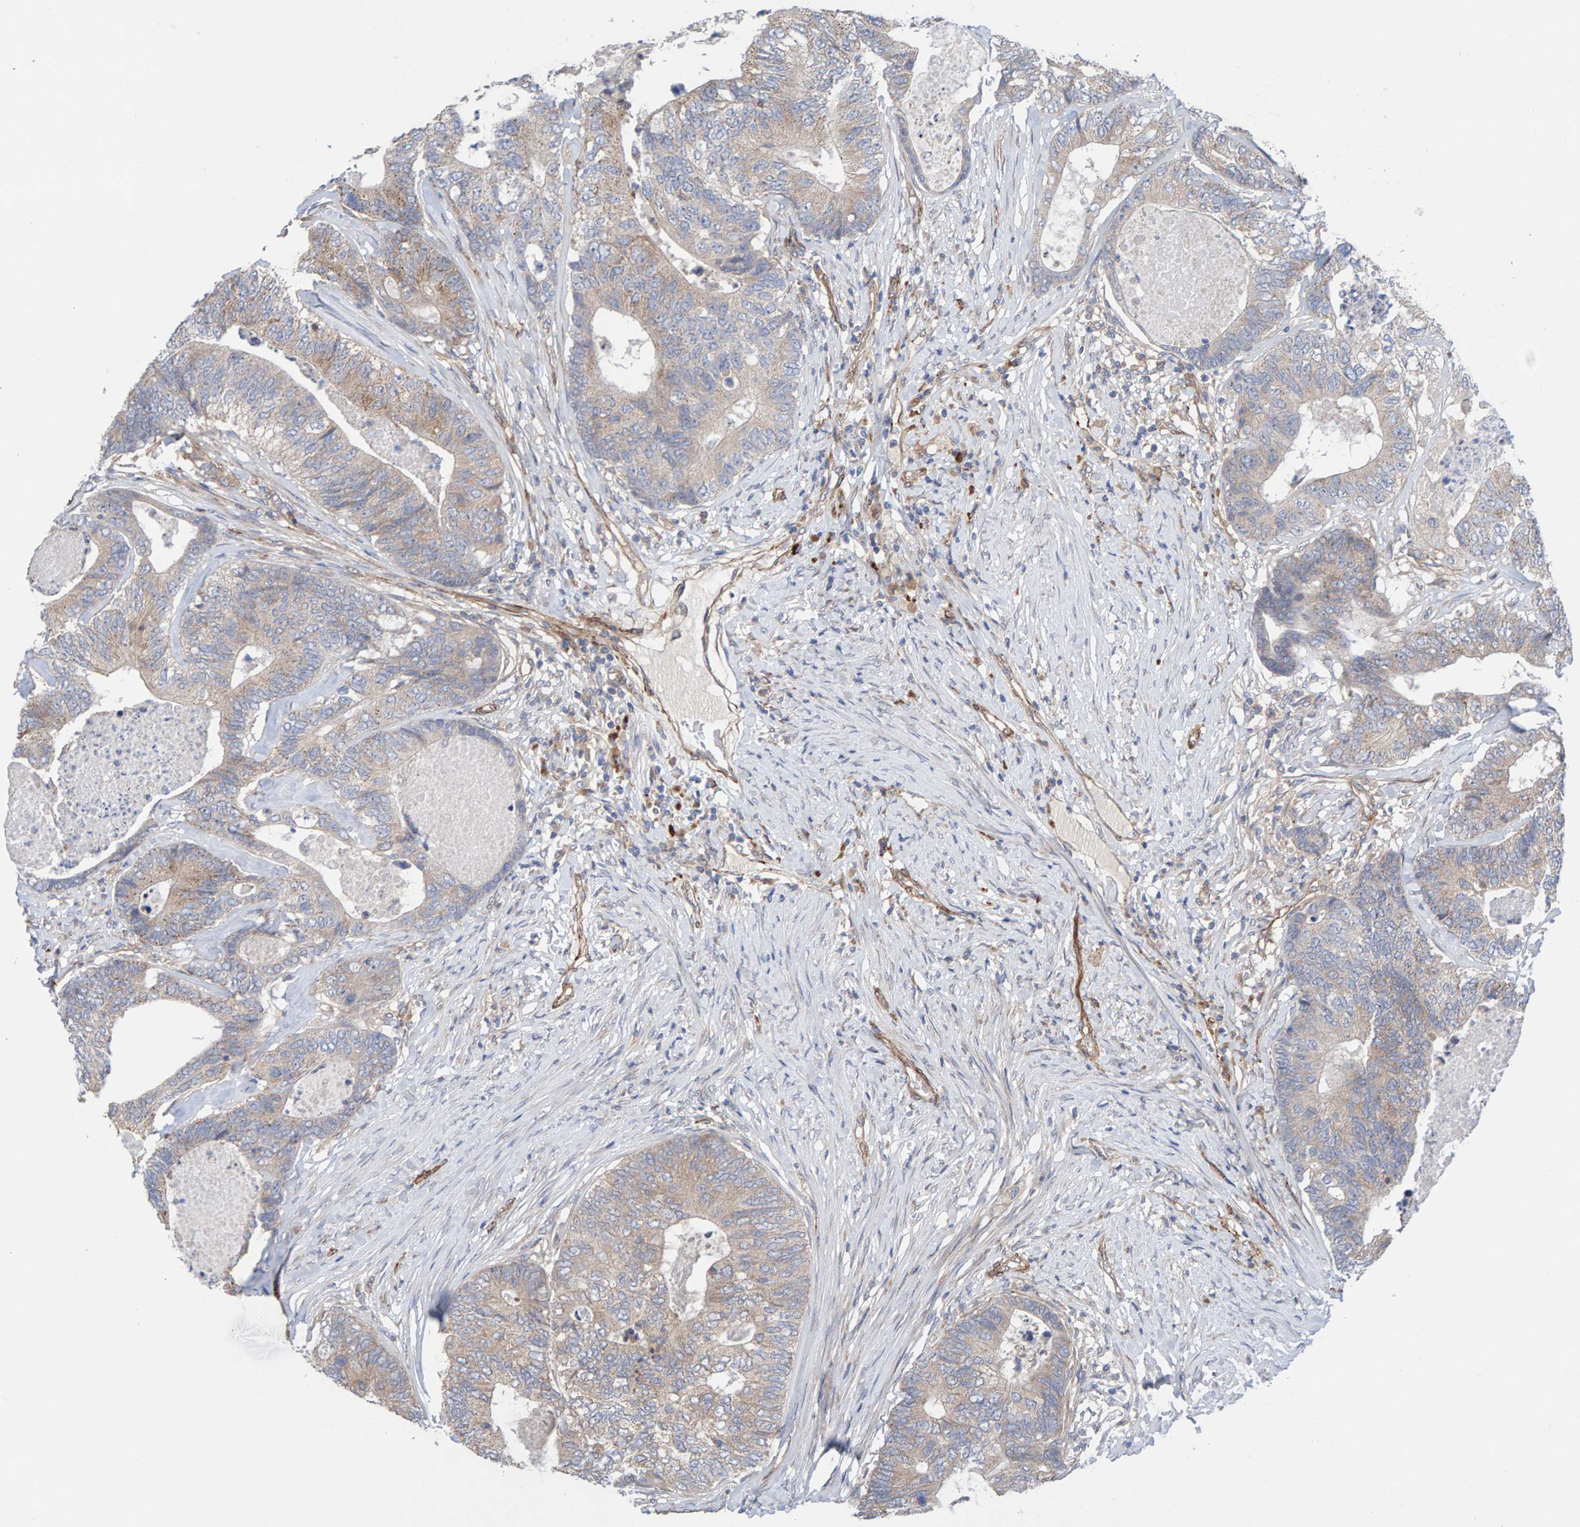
{"staining": {"intensity": "weak", "quantity": ">75%", "location": "cytoplasmic/membranous"}, "tissue": "colorectal cancer", "cell_type": "Tumor cells", "image_type": "cancer", "snomed": [{"axis": "morphology", "description": "Adenocarcinoma, NOS"}, {"axis": "topography", "description": "Colon"}], "caption": "Protein staining of colorectal cancer tissue exhibits weak cytoplasmic/membranous expression in approximately >75% of tumor cells.", "gene": "CDK5RAP3", "patient": {"sex": "female", "age": 67}}